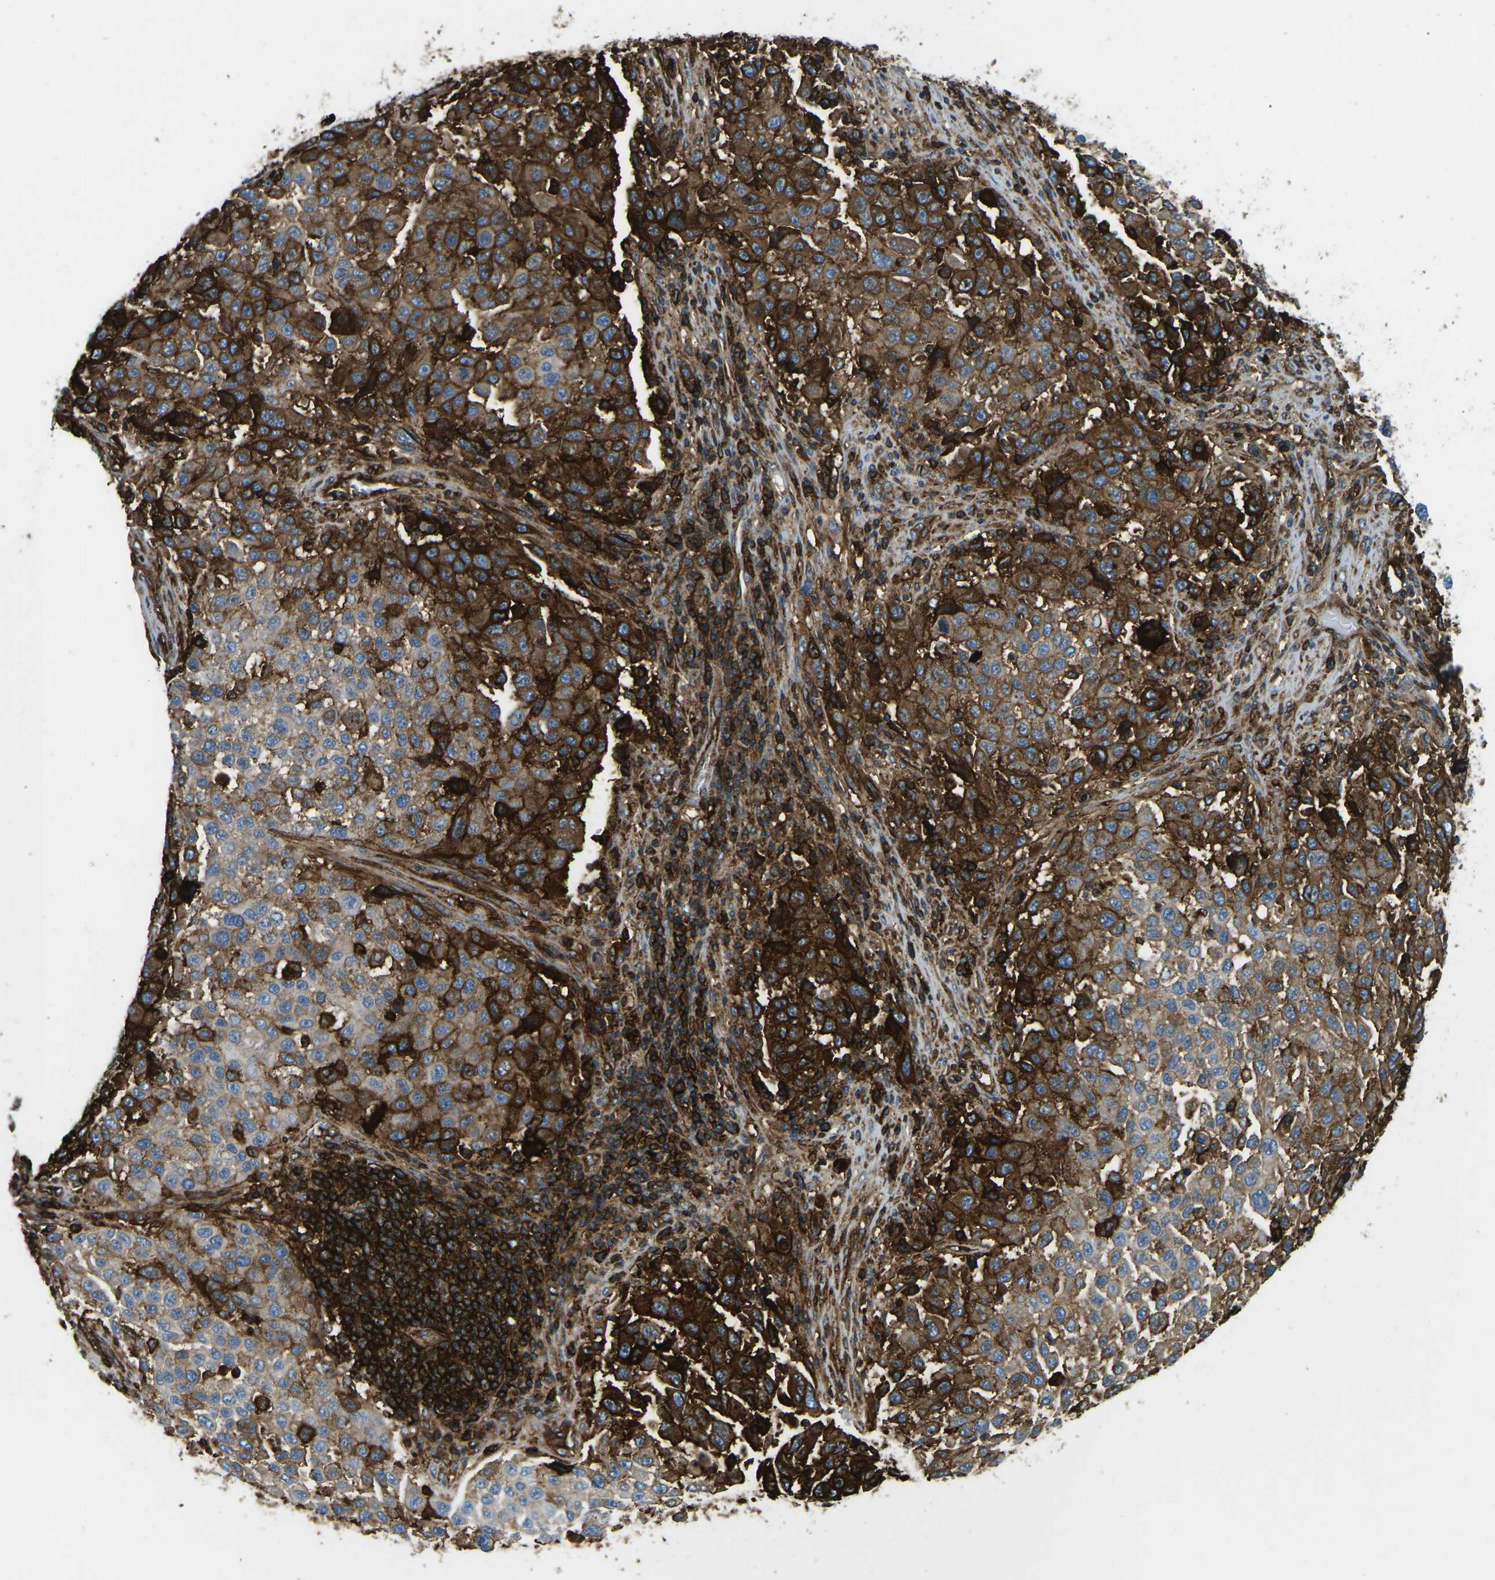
{"staining": {"intensity": "strong", "quantity": ">75%", "location": "cytoplasmic/membranous"}, "tissue": "melanoma", "cell_type": "Tumor cells", "image_type": "cancer", "snomed": [{"axis": "morphology", "description": "Malignant melanoma, Metastatic site"}, {"axis": "topography", "description": "Lymph node"}], "caption": "Protein expression analysis of melanoma shows strong cytoplasmic/membranous staining in about >75% of tumor cells. (Brightfield microscopy of DAB IHC at high magnification).", "gene": "HLA-B", "patient": {"sex": "male", "age": 61}}